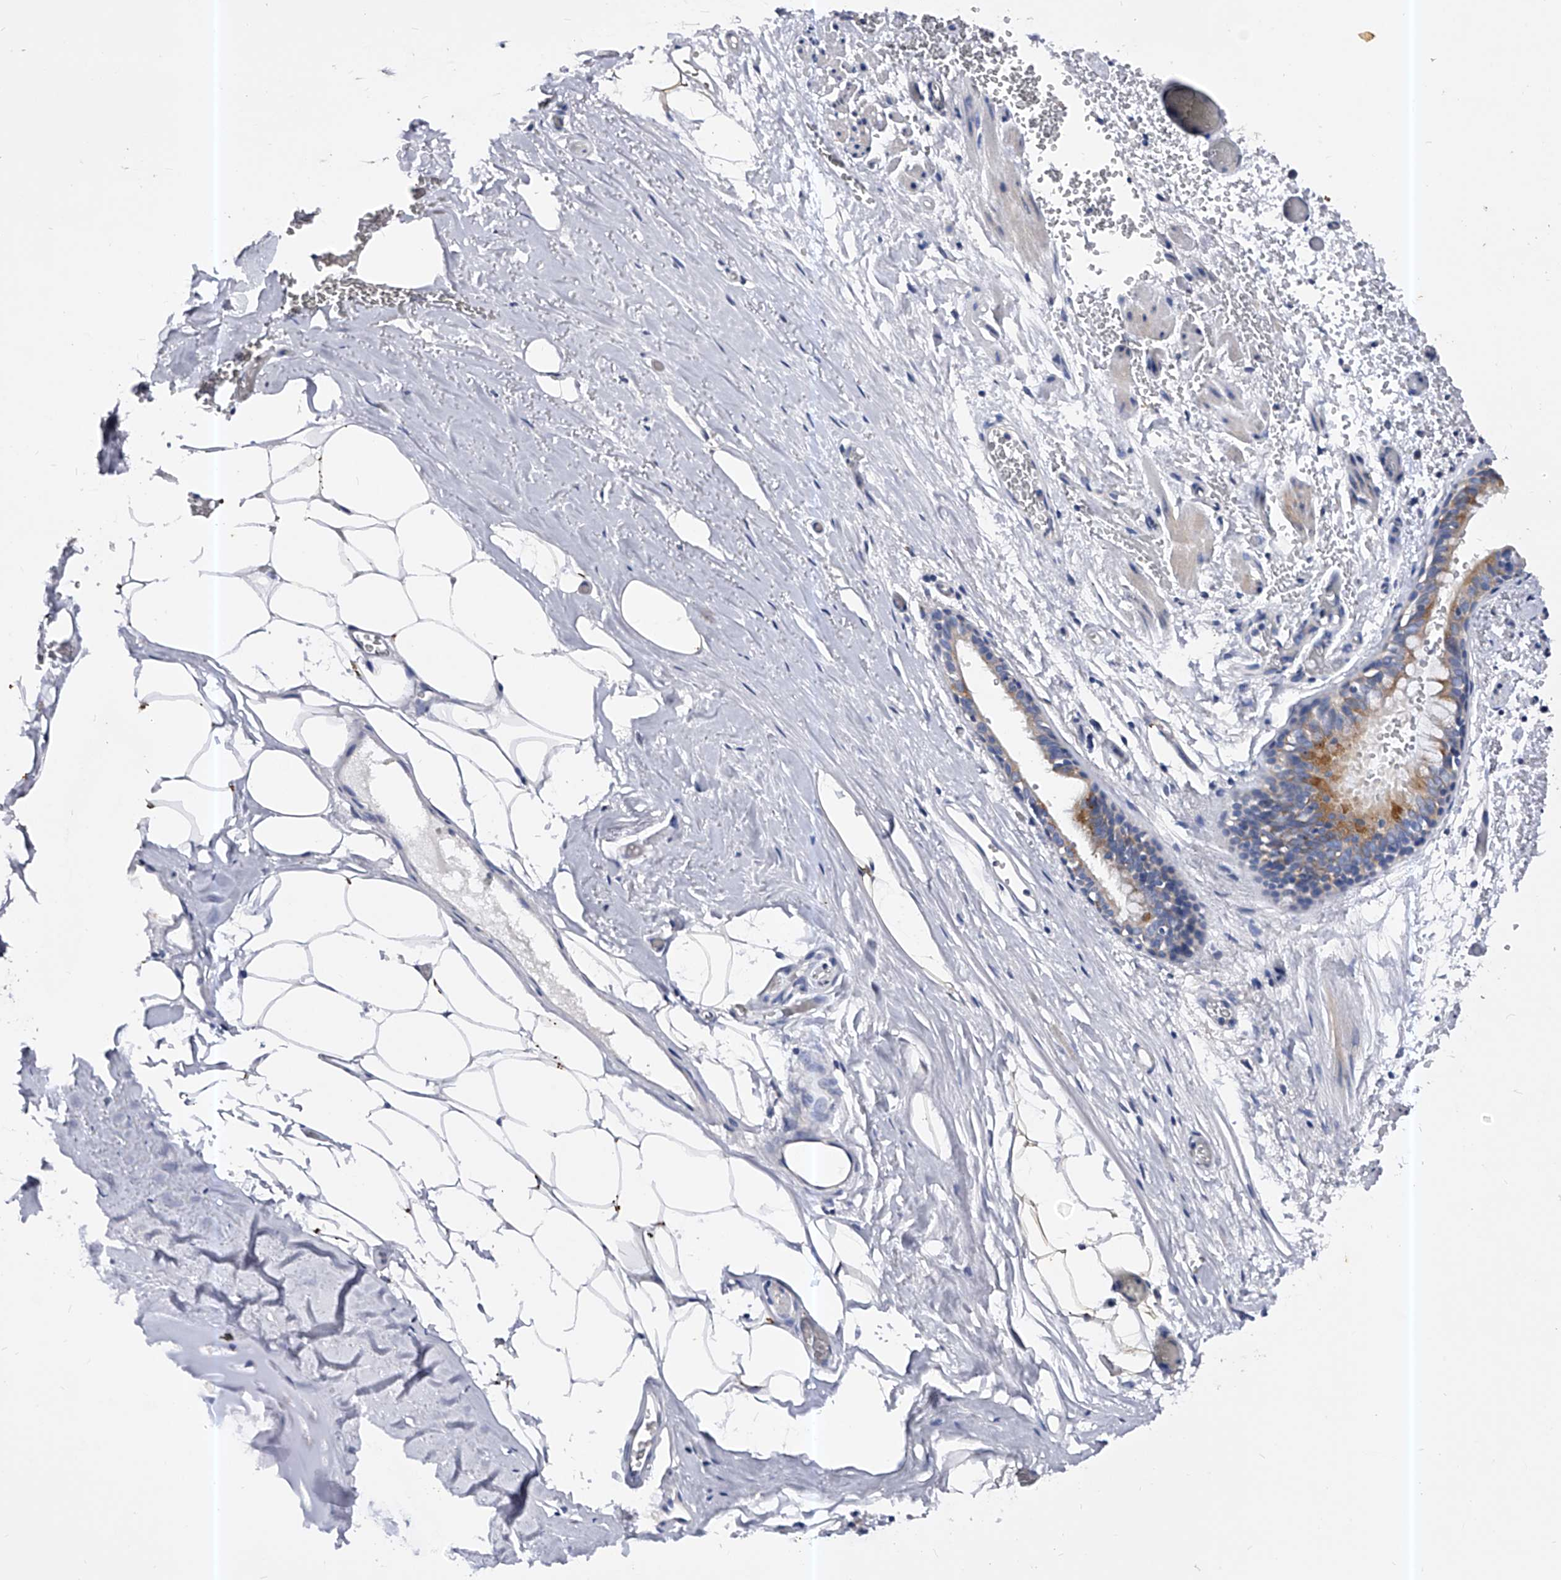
{"staining": {"intensity": "strong", "quantity": ">75%", "location": "cytoplasmic/membranous"}, "tissue": "bronchus", "cell_type": "Respiratory epithelial cells", "image_type": "normal", "snomed": [{"axis": "morphology", "description": "Normal tissue, NOS"}, {"axis": "topography", "description": "Bronchus"}, {"axis": "topography", "description": "Lung"}], "caption": "Immunohistochemical staining of unremarkable human bronchus displays strong cytoplasmic/membranous protein expression in about >75% of respiratory epithelial cells.", "gene": "PPP5C", "patient": {"sex": "male", "age": 56}}